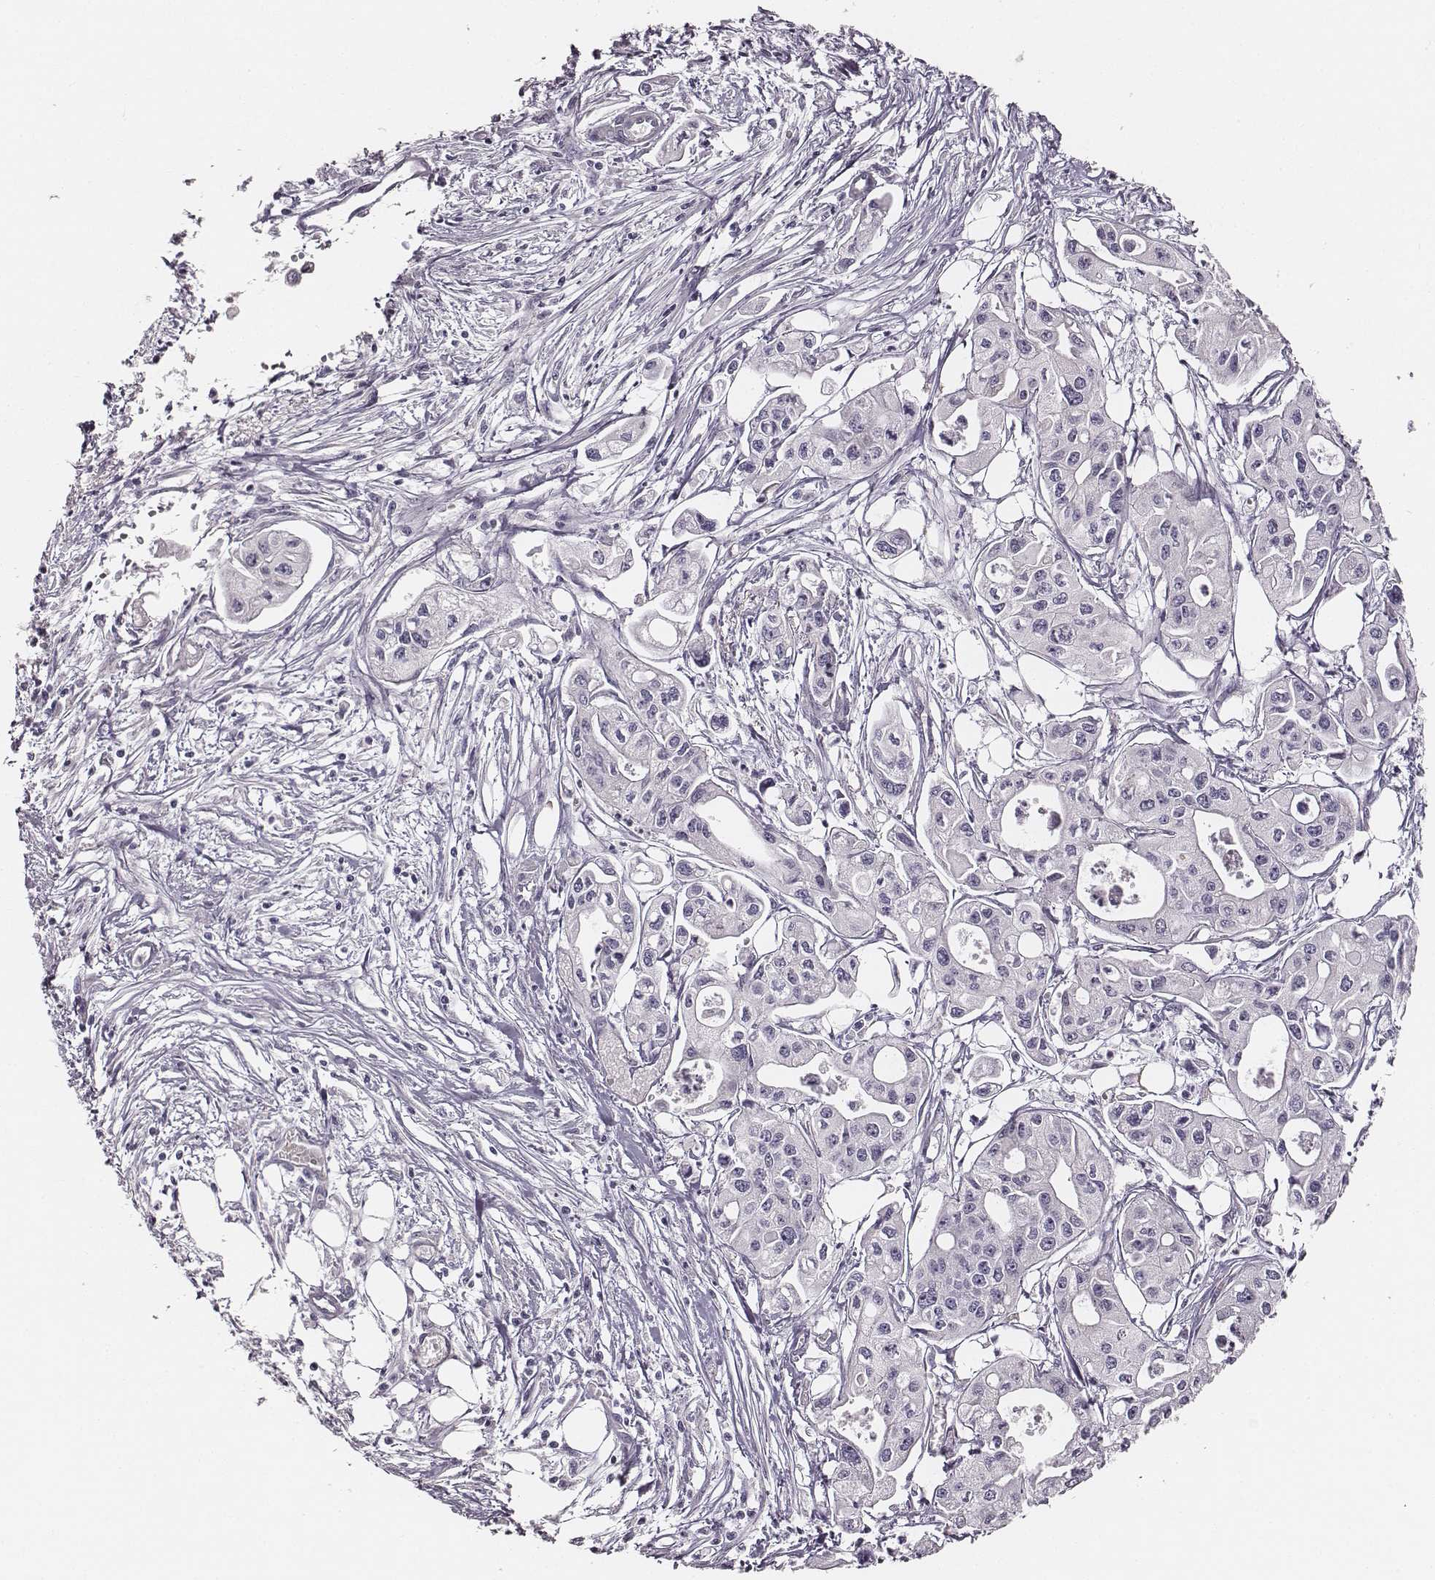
{"staining": {"intensity": "negative", "quantity": "none", "location": "none"}, "tissue": "pancreatic cancer", "cell_type": "Tumor cells", "image_type": "cancer", "snomed": [{"axis": "morphology", "description": "Adenocarcinoma, NOS"}, {"axis": "topography", "description": "Pancreas"}], "caption": "Immunohistochemistry micrograph of pancreatic cancer stained for a protein (brown), which exhibits no positivity in tumor cells. (IHC, brightfield microscopy, high magnification).", "gene": "UBL4B", "patient": {"sex": "male", "age": 70}}